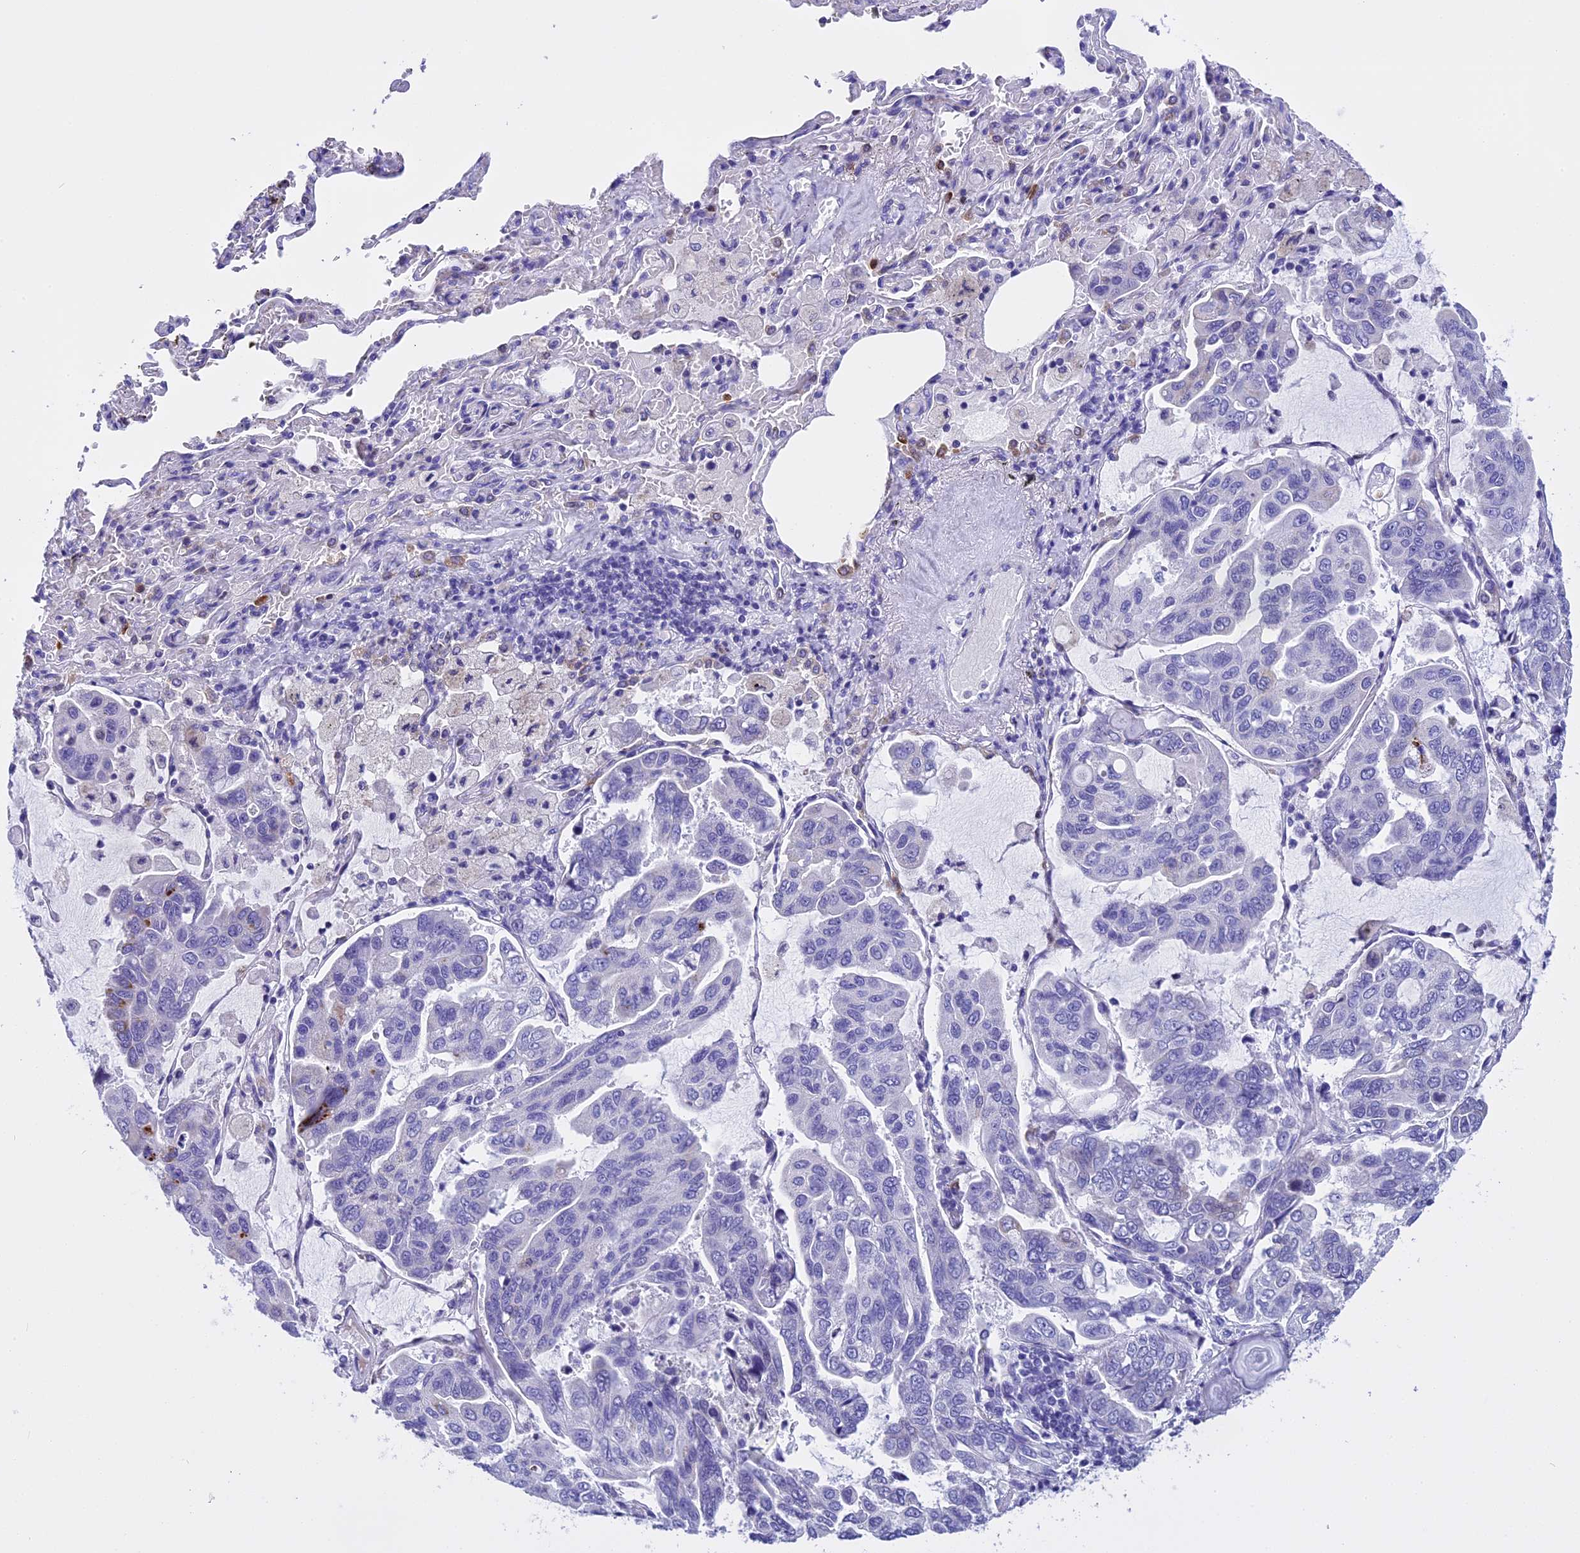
{"staining": {"intensity": "negative", "quantity": "none", "location": "none"}, "tissue": "lung cancer", "cell_type": "Tumor cells", "image_type": "cancer", "snomed": [{"axis": "morphology", "description": "Adenocarcinoma, NOS"}, {"axis": "topography", "description": "Lung"}], "caption": "Lung adenocarcinoma was stained to show a protein in brown. There is no significant staining in tumor cells.", "gene": "KCTD14", "patient": {"sex": "male", "age": 64}}